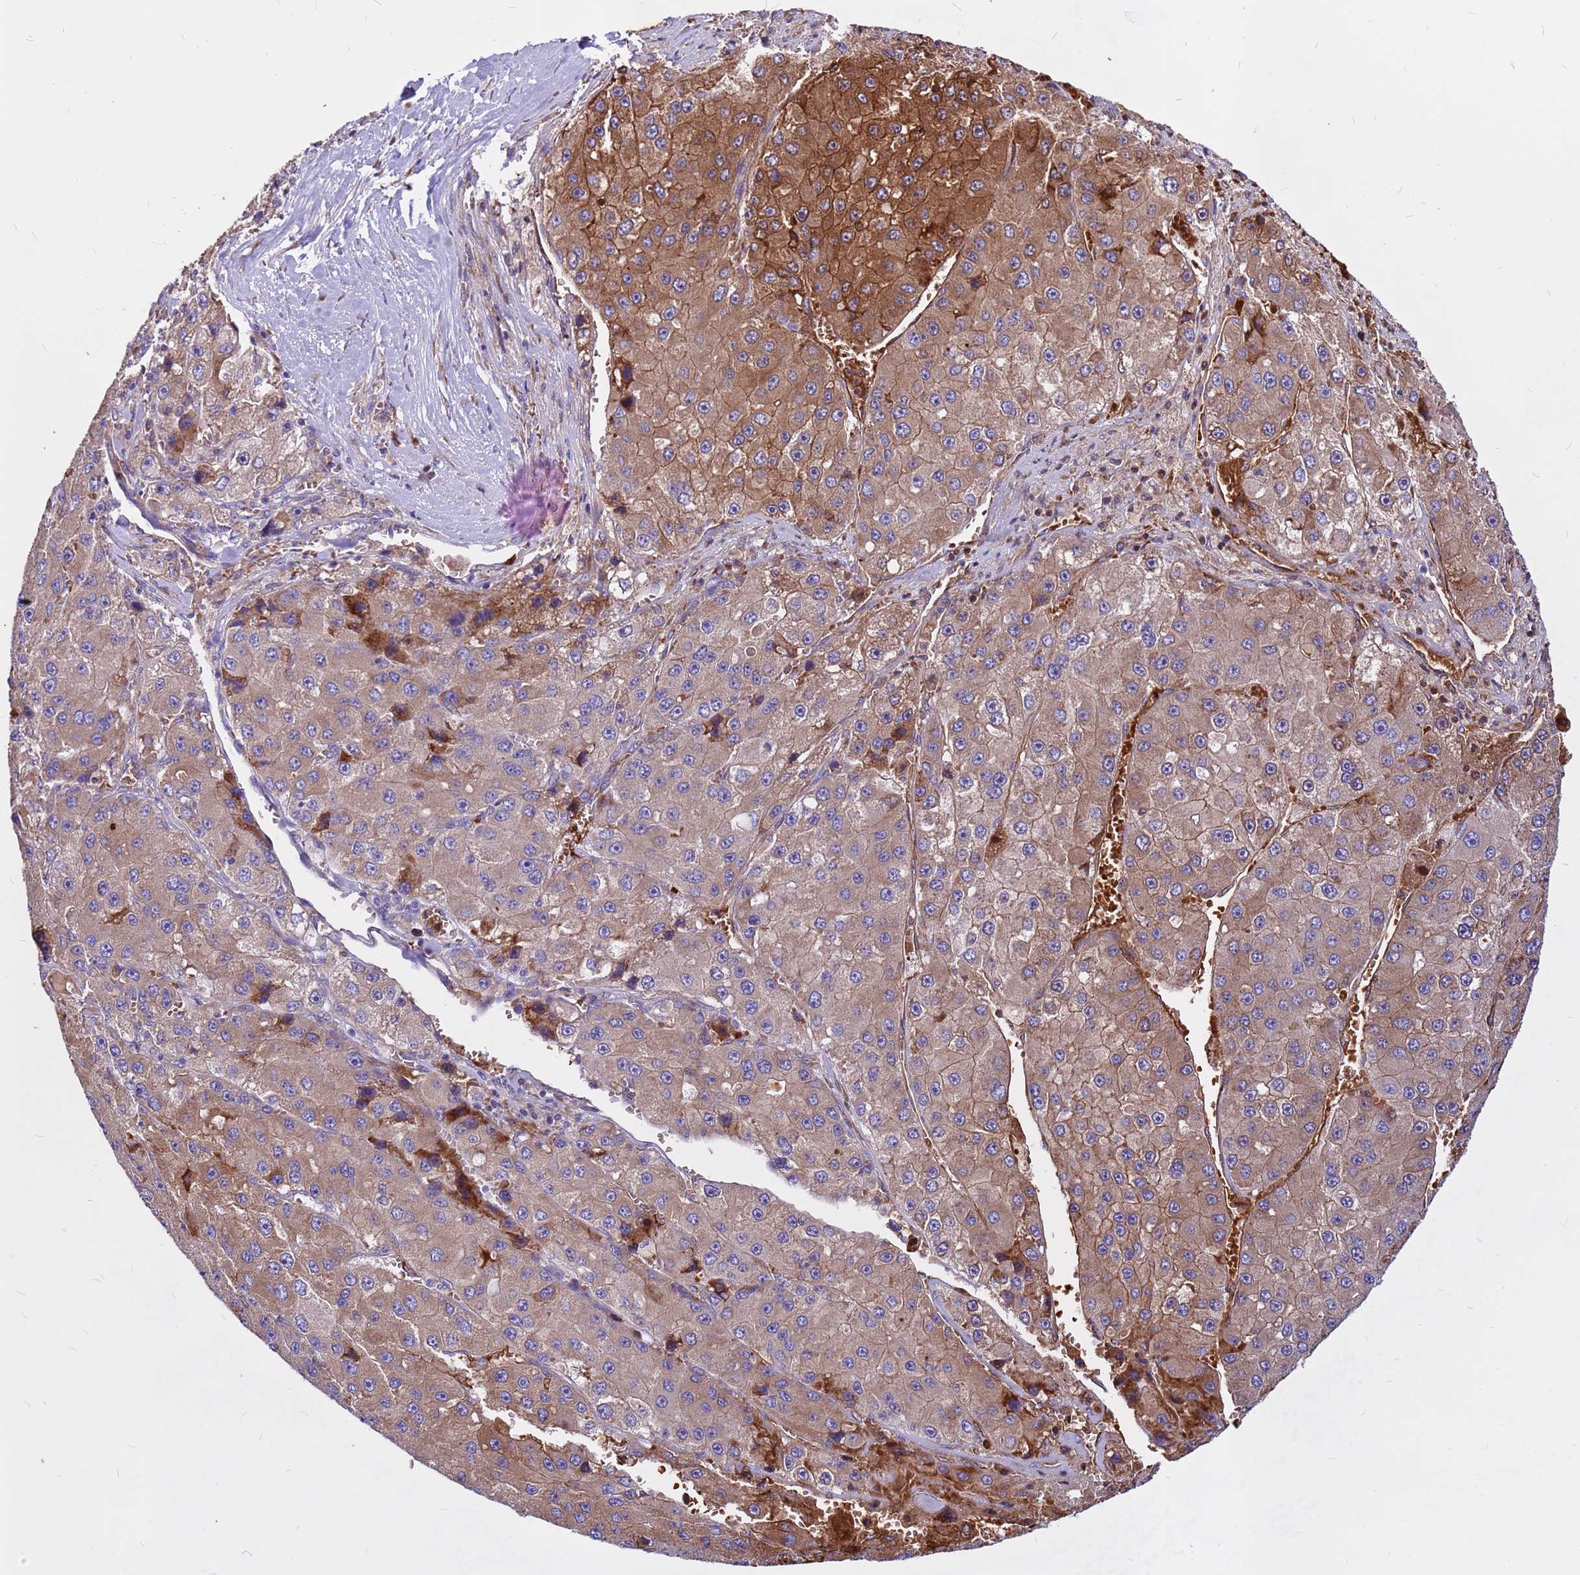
{"staining": {"intensity": "strong", "quantity": "<25%", "location": "cytoplasmic/membranous"}, "tissue": "liver cancer", "cell_type": "Tumor cells", "image_type": "cancer", "snomed": [{"axis": "morphology", "description": "Carcinoma, Hepatocellular, NOS"}, {"axis": "topography", "description": "Liver"}], "caption": "Protein staining by immunohistochemistry demonstrates strong cytoplasmic/membranous positivity in approximately <25% of tumor cells in liver cancer.", "gene": "ZNF669", "patient": {"sex": "female", "age": 73}}